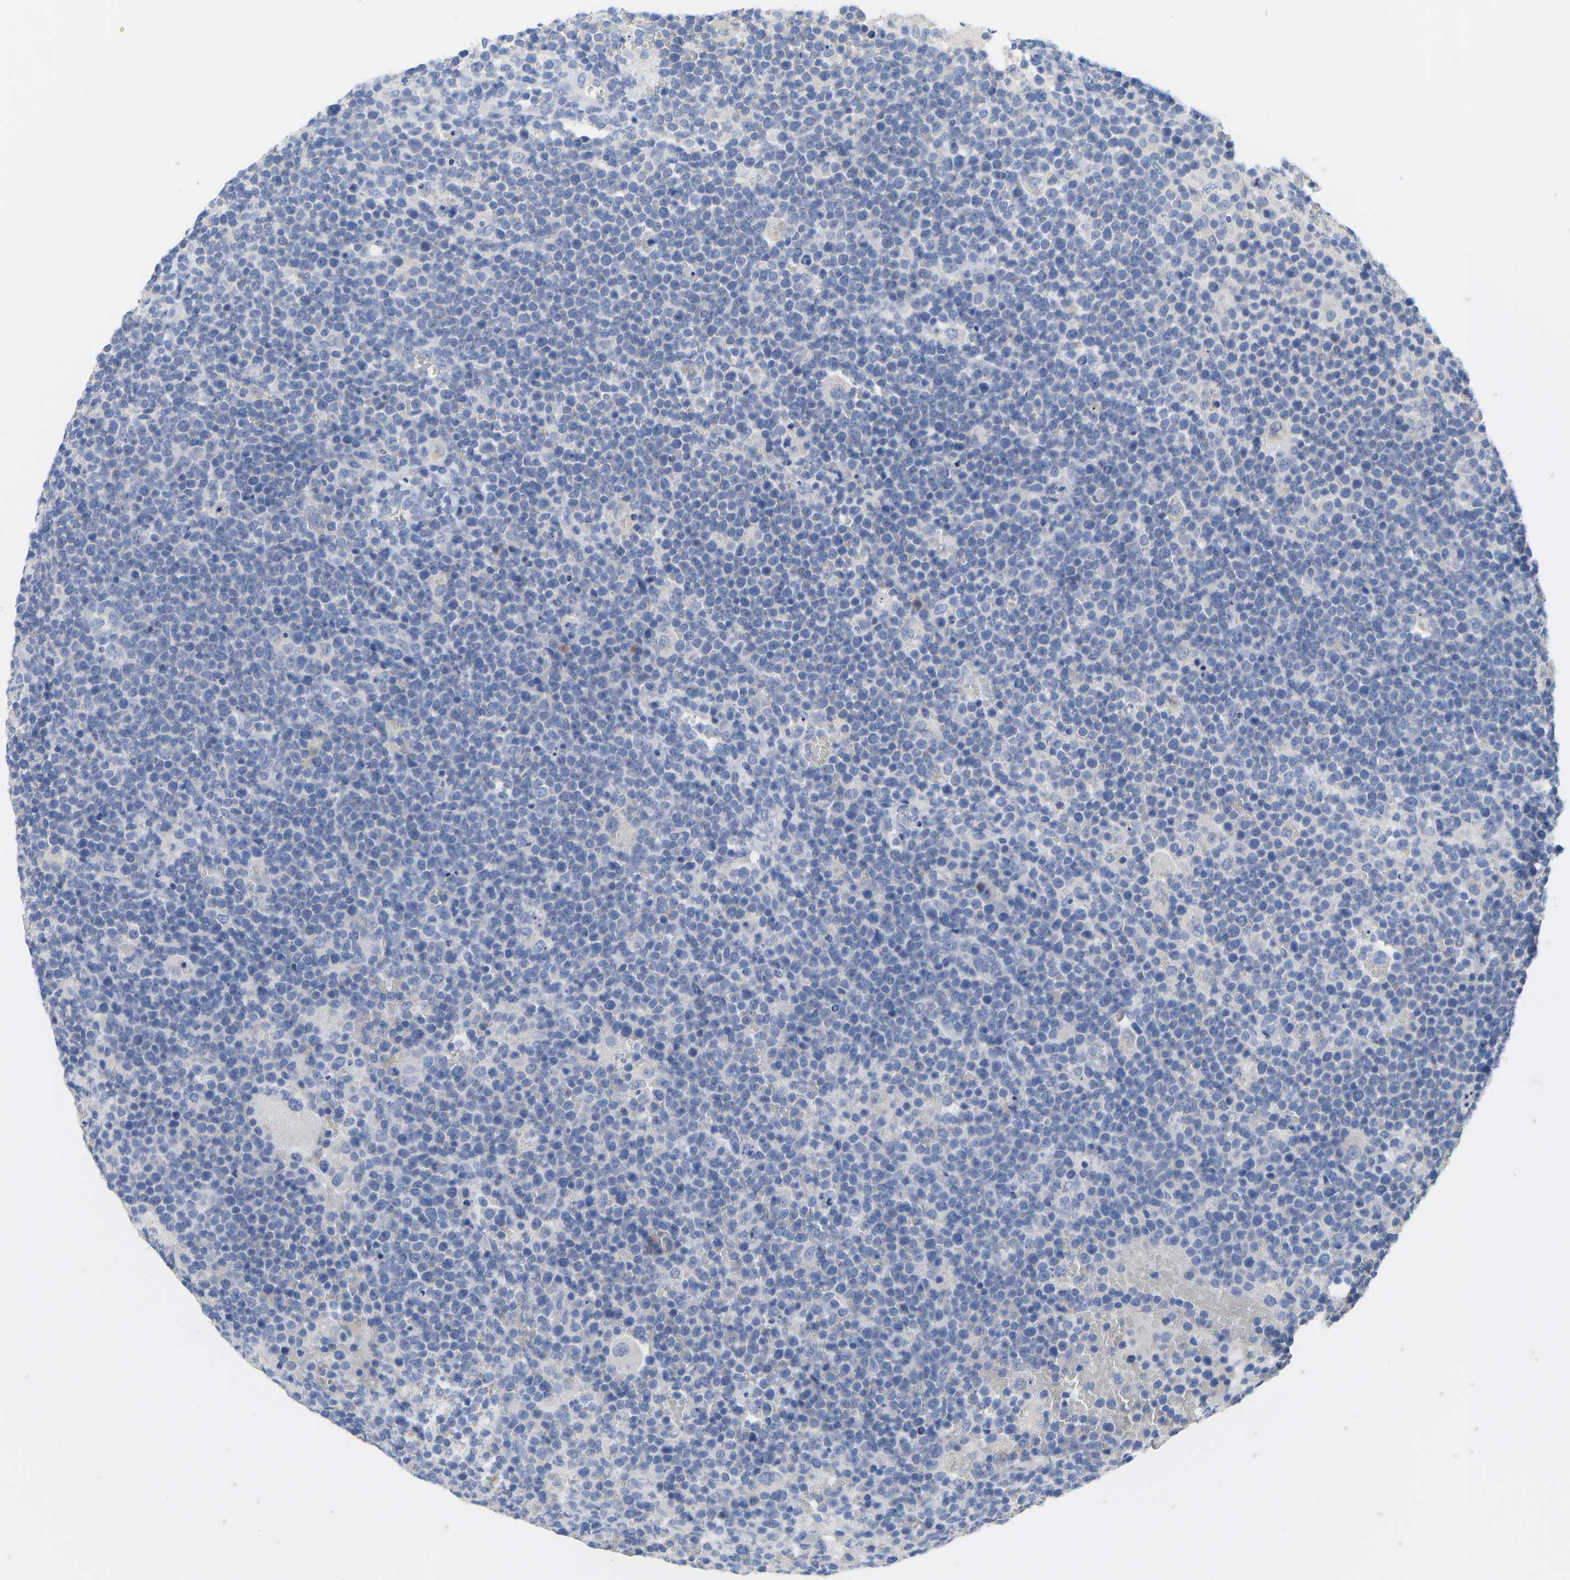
{"staining": {"intensity": "negative", "quantity": "none", "location": "none"}, "tissue": "lymphoma", "cell_type": "Tumor cells", "image_type": "cancer", "snomed": [{"axis": "morphology", "description": "Malignant lymphoma, non-Hodgkin's type, High grade"}, {"axis": "topography", "description": "Lymph node"}], "caption": "There is no significant staining in tumor cells of lymphoma.", "gene": "OLIG2", "patient": {"sex": "male", "age": 61}}